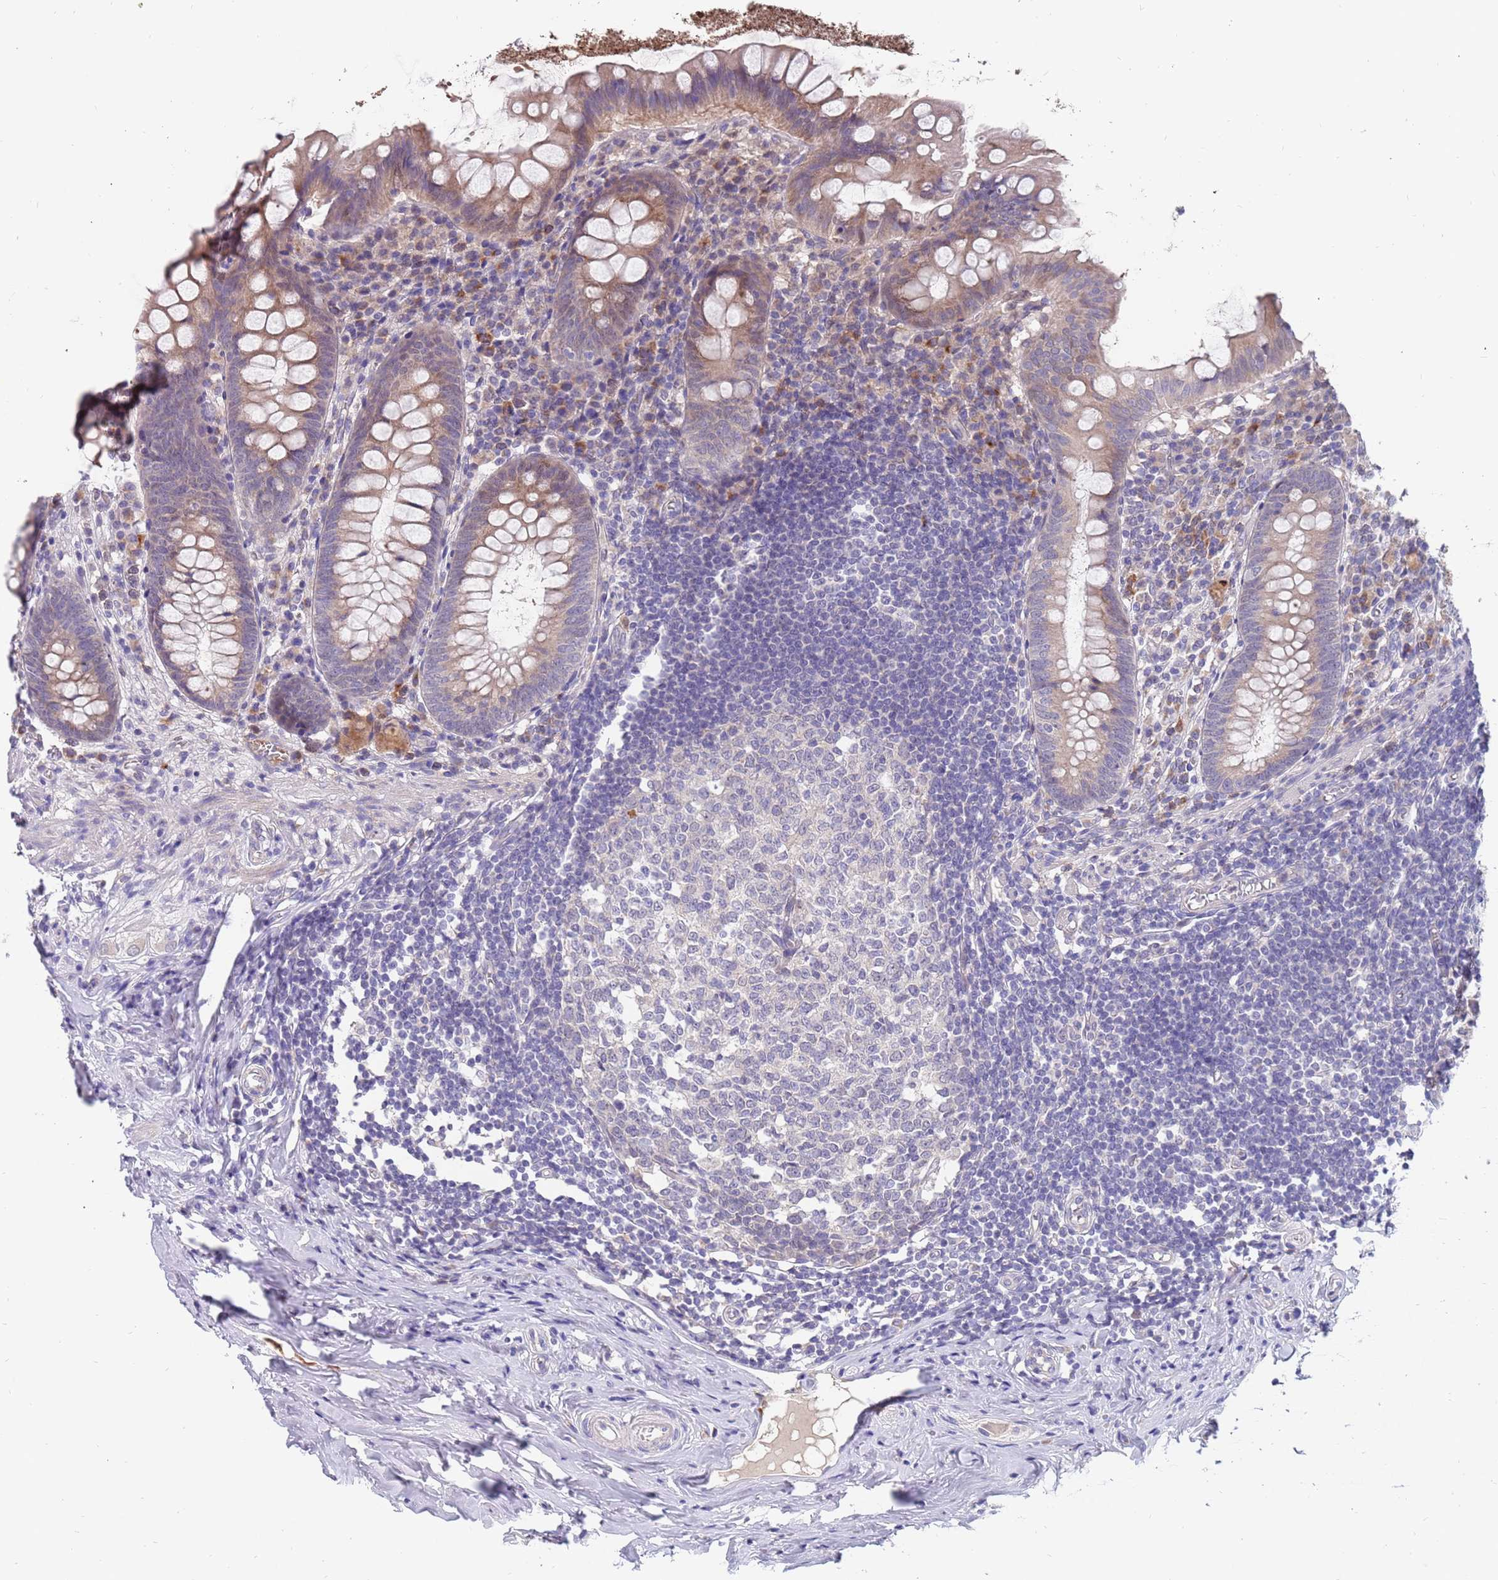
{"staining": {"intensity": "weak", "quantity": "25%-75%", "location": "cytoplasmic/membranous"}, "tissue": "appendix", "cell_type": "Glandular cells", "image_type": "normal", "snomed": [{"axis": "morphology", "description": "Normal tissue, NOS"}, {"axis": "topography", "description": "Appendix"}], "caption": "Weak cytoplasmic/membranous expression for a protein is identified in about 25%-75% of glandular cells of normal appendix using immunohistochemistry.", "gene": "ZNF746", "patient": {"sex": "female", "age": 51}}